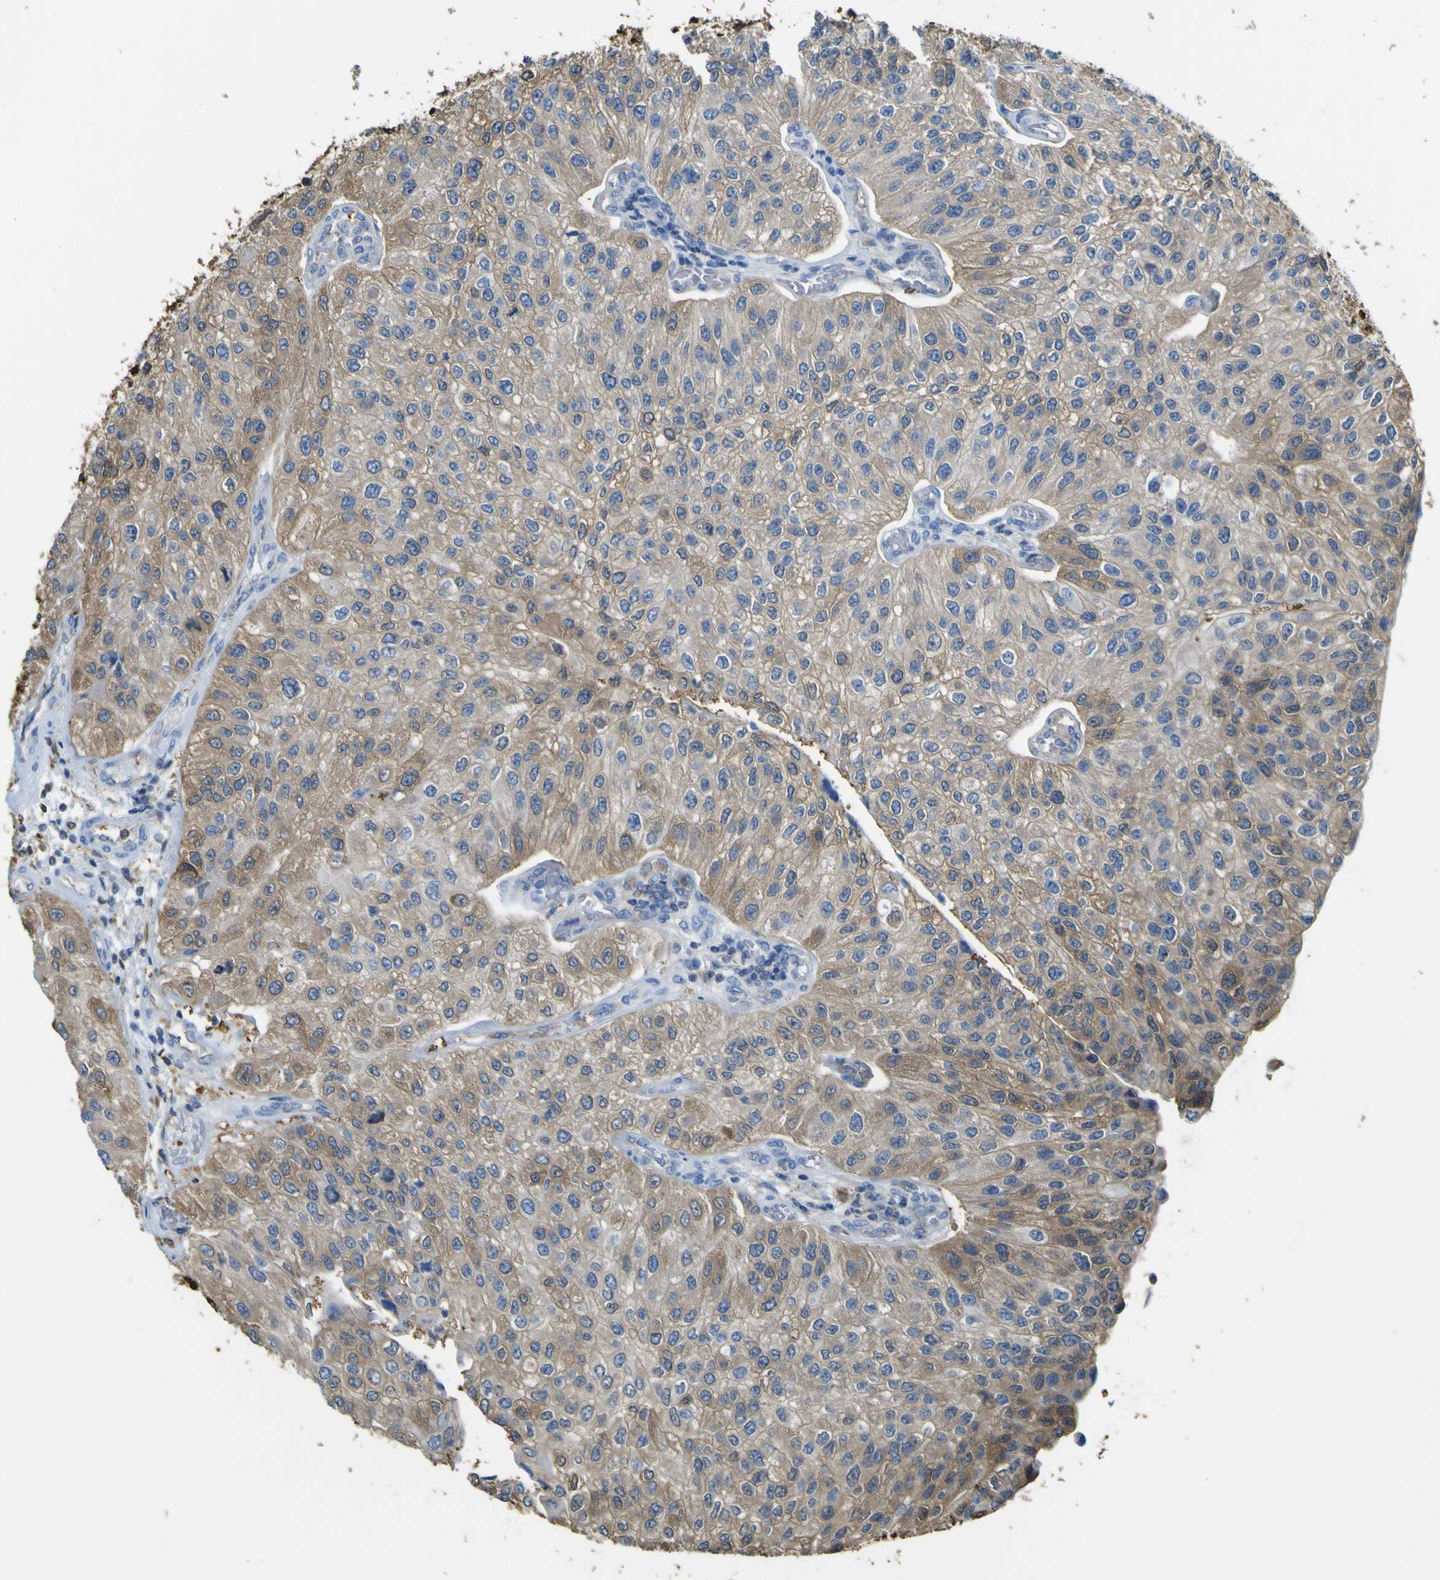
{"staining": {"intensity": "moderate", "quantity": "25%-75%", "location": "cytoplasmic/membranous"}, "tissue": "urothelial cancer", "cell_type": "Tumor cells", "image_type": "cancer", "snomed": [{"axis": "morphology", "description": "Urothelial carcinoma, High grade"}, {"axis": "topography", "description": "Kidney"}, {"axis": "topography", "description": "Urinary bladder"}], "caption": "A photomicrograph showing moderate cytoplasmic/membranous expression in approximately 25%-75% of tumor cells in urothelial cancer, as visualized by brown immunohistochemical staining.", "gene": "ABHD3", "patient": {"sex": "male", "age": 77}}